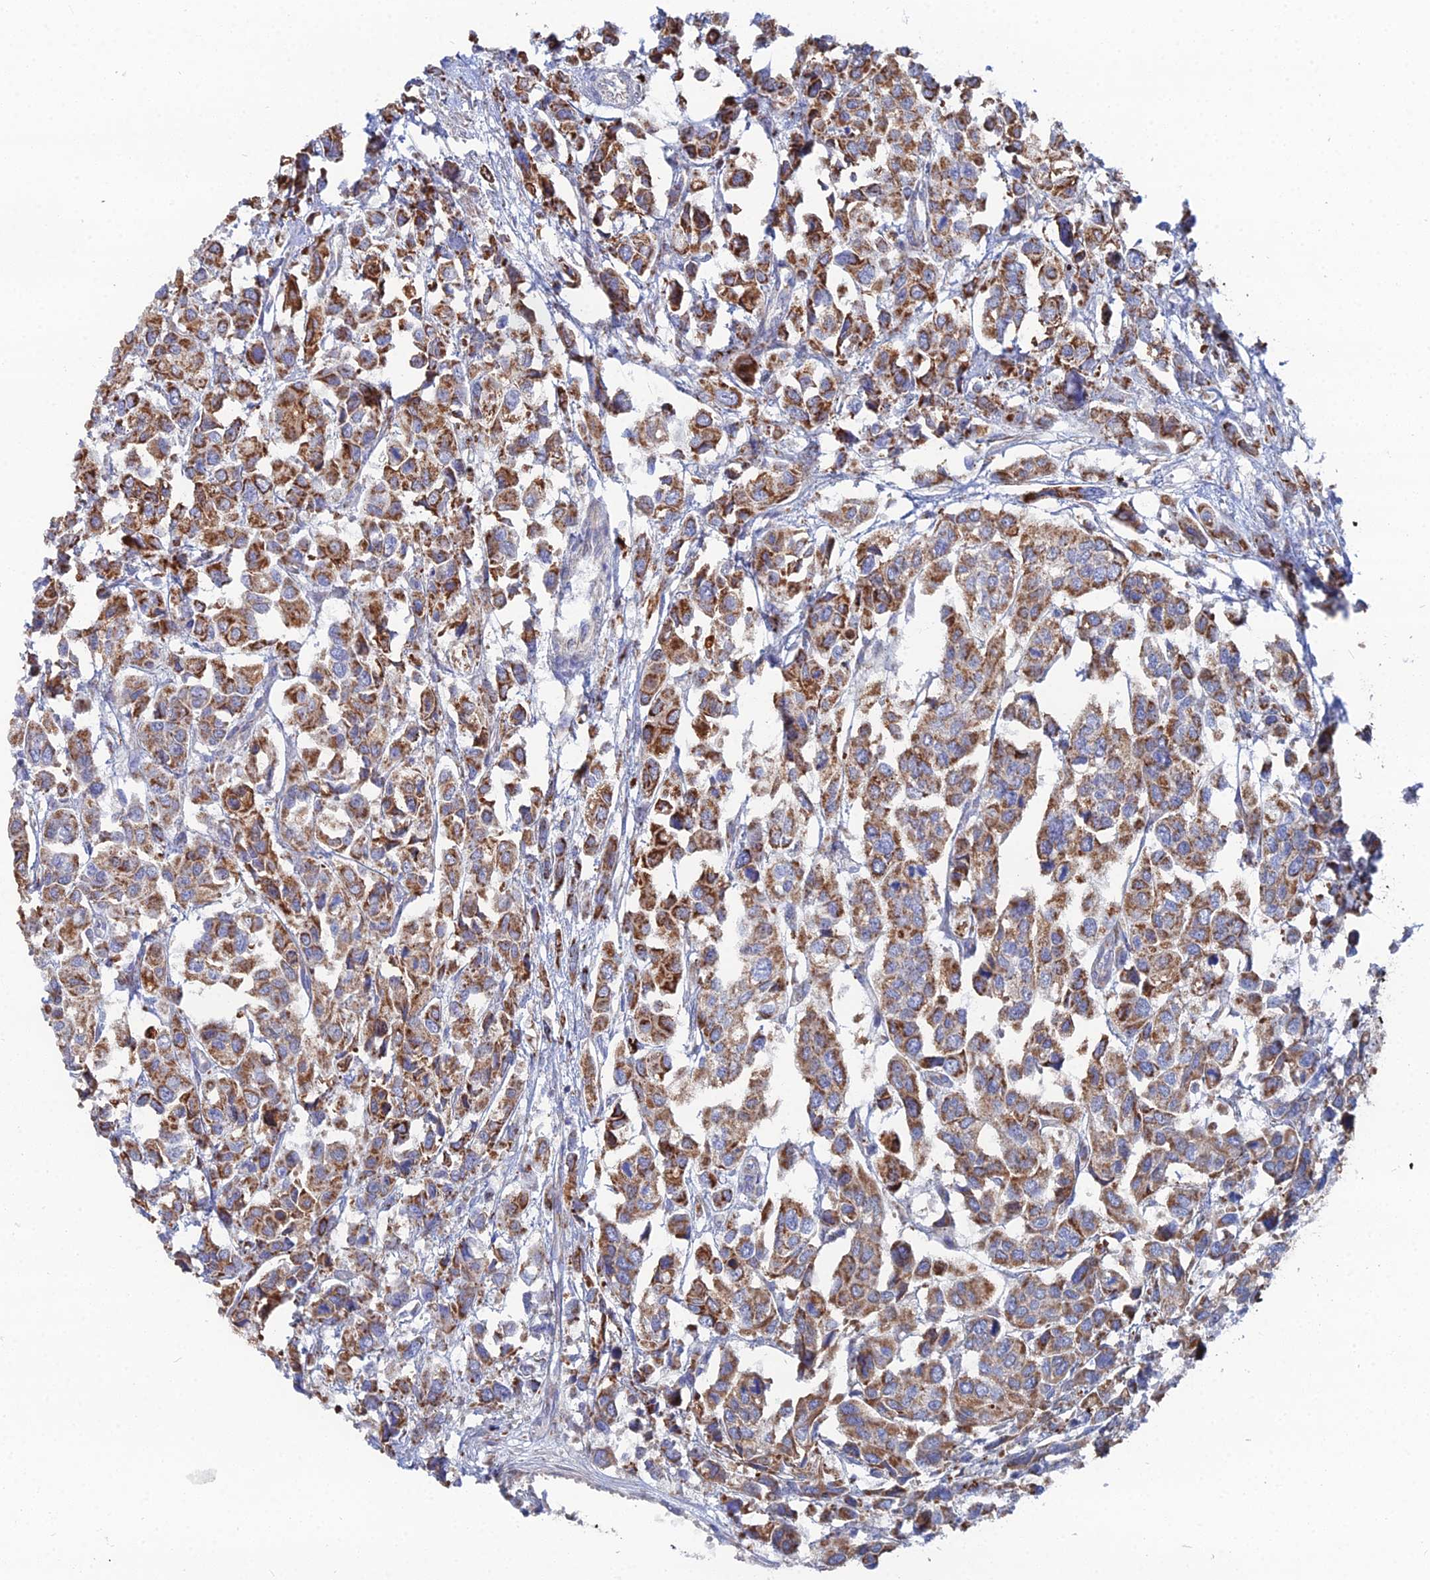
{"staining": {"intensity": "moderate", "quantity": ">75%", "location": "cytoplasmic/membranous"}, "tissue": "urothelial cancer", "cell_type": "Tumor cells", "image_type": "cancer", "snomed": [{"axis": "morphology", "description": "Urothelial carcinoma, High grade"}, {"axis": "topography", "description": "Urinary bladder"}], "caption": "IHC of human urothelial cancer demonstrates medium levels of moderate cytoplasmic/membranous staining in approximately >75% of tumor cells.", "gene": "MPC1", "patient": {"sex": "male", "age": 67}}